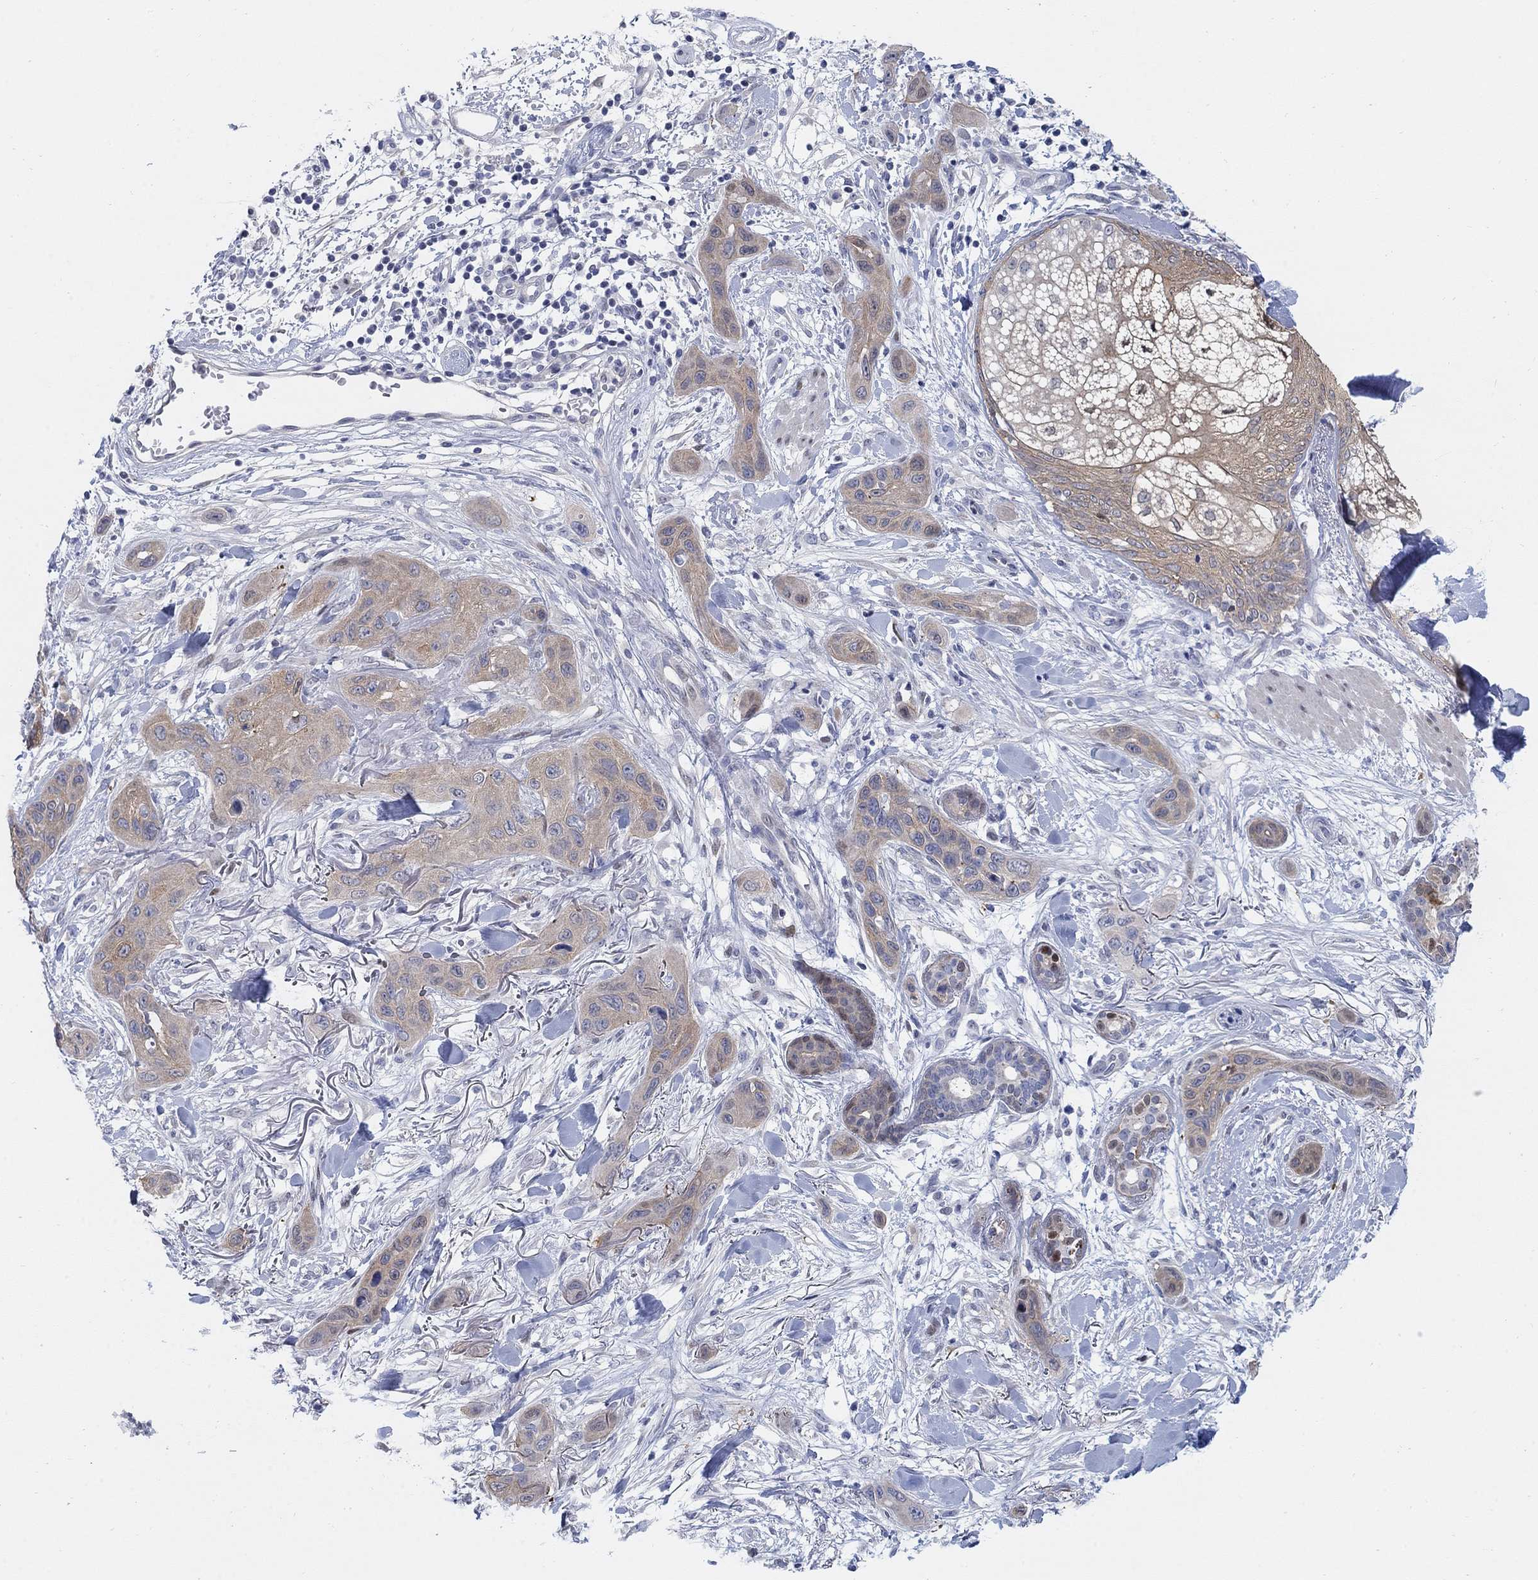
{"staining": {"intensity": "weak", "quantity": ">75%", "location": "cytoplasmic/membranous"}, "tissue": "skin cancer", "cell_type": "Tumor cells", "image_type": "cancer", "snomed": [{"axis": "morphology", "description": "Squamous cell carcinoma, NOS"}, {"axis": "topography", "description": "Skin"}], "caption": "Immunohistochemistry image of neoplastic tissue: squamous cell carcinoma (skin) stained using immunohistochemistry (IHC) reveals low levels of weak protein expression localized specifically in the cytoplasmic/membranous of tumor cells, appearing as a cytoplasmic/membranous brown color.", "gene": "MYO3A", "patient": {"sex": "male", "age": 78}}